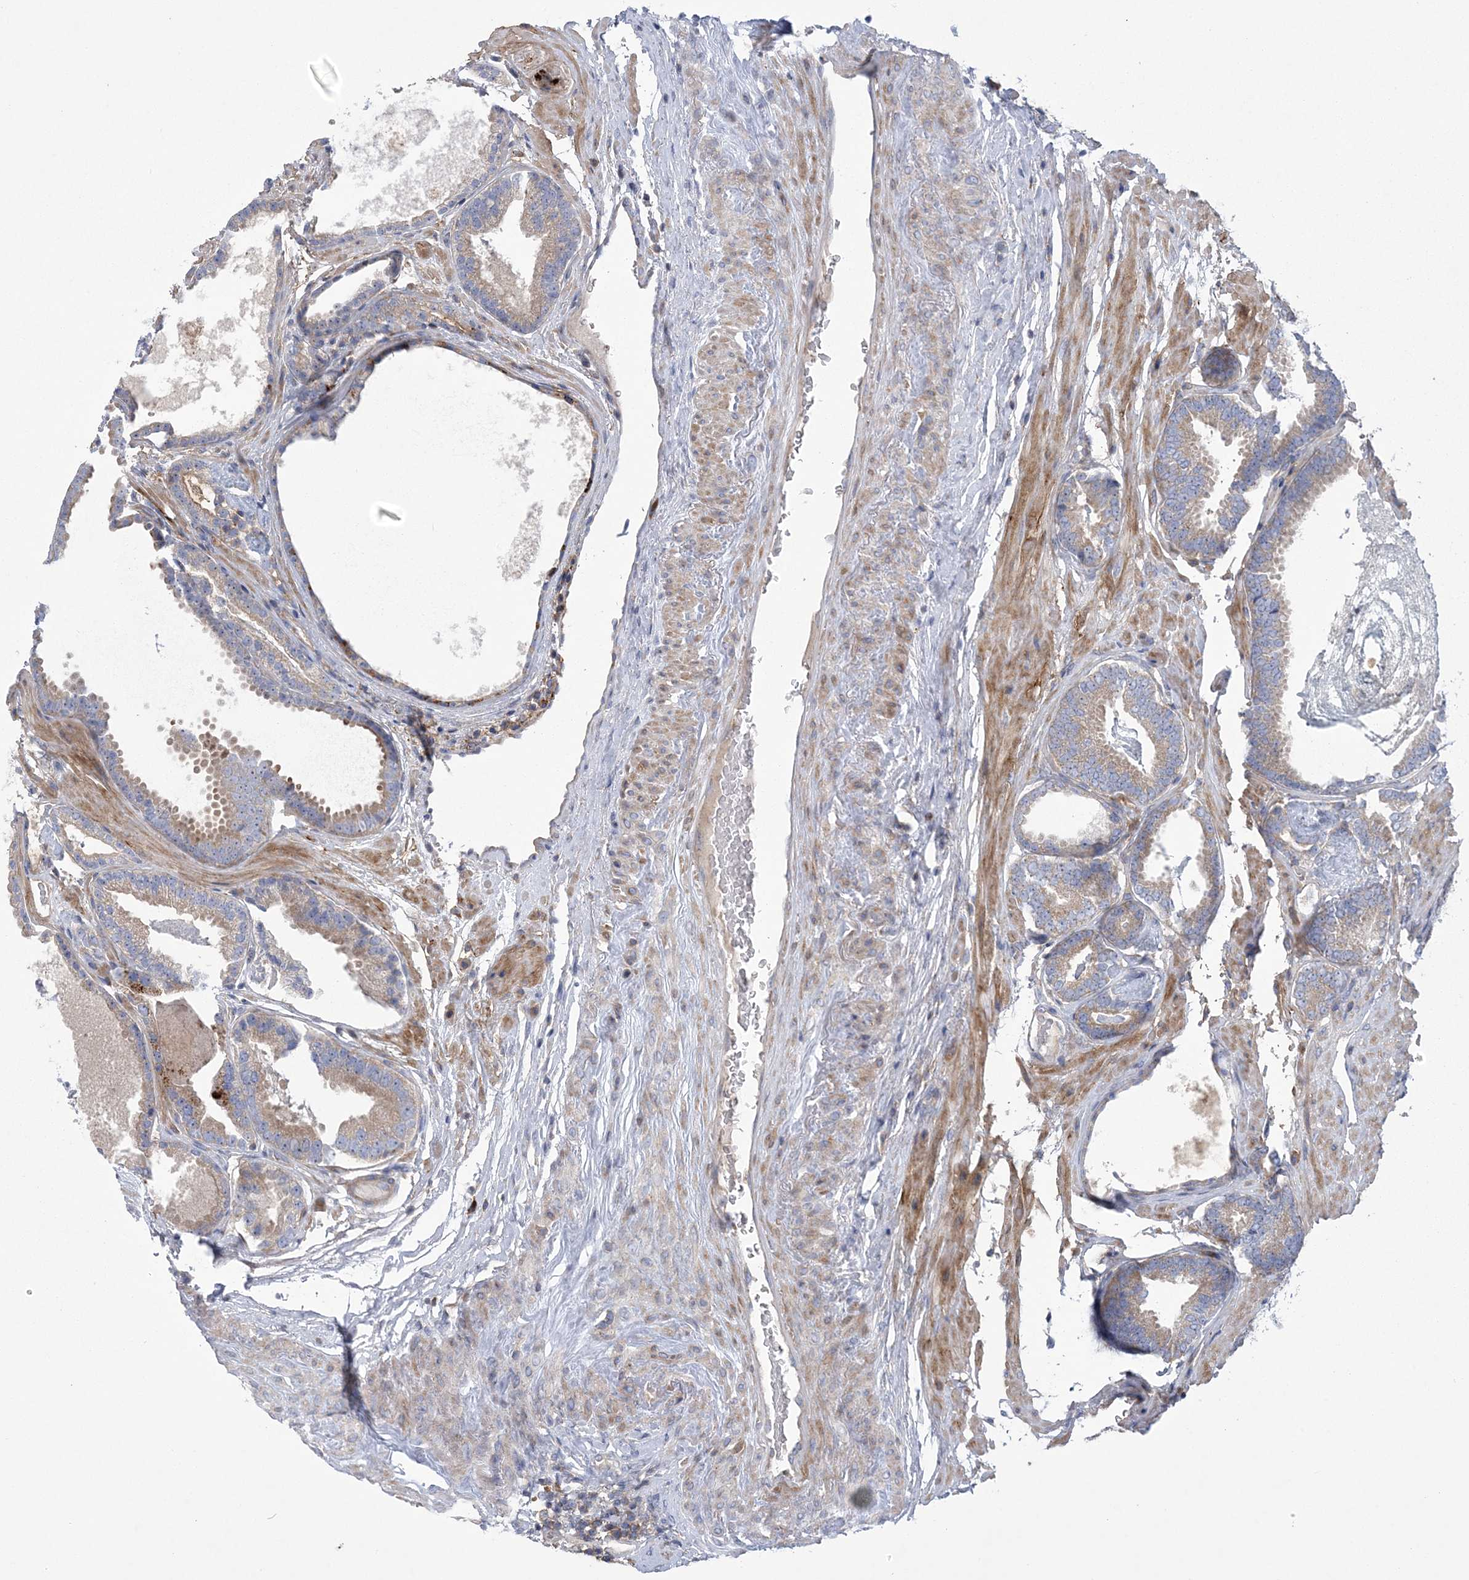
{"staining": {"intensity": "weak", "quantity": "25%-75%", "location": "cytoplasmic/membranous"}, "tissue": "prostate cancer", "cell_type": "Tumor cells", "image_type": "cancer", "snomed": [{"axis": "morphology", "description": "Adenocarcinoma, Low grade"}, {"axis": "topography", "description": "Prostate"}], "caption": "This is a histology image of immunohistochemistry (IHC) staining of prostate cancer, which shows weak positivity in the cytoplasmic/membranous of tumor cells.", "gene": "ARSJ", "patient": {"sex": "male", "age": 71}}